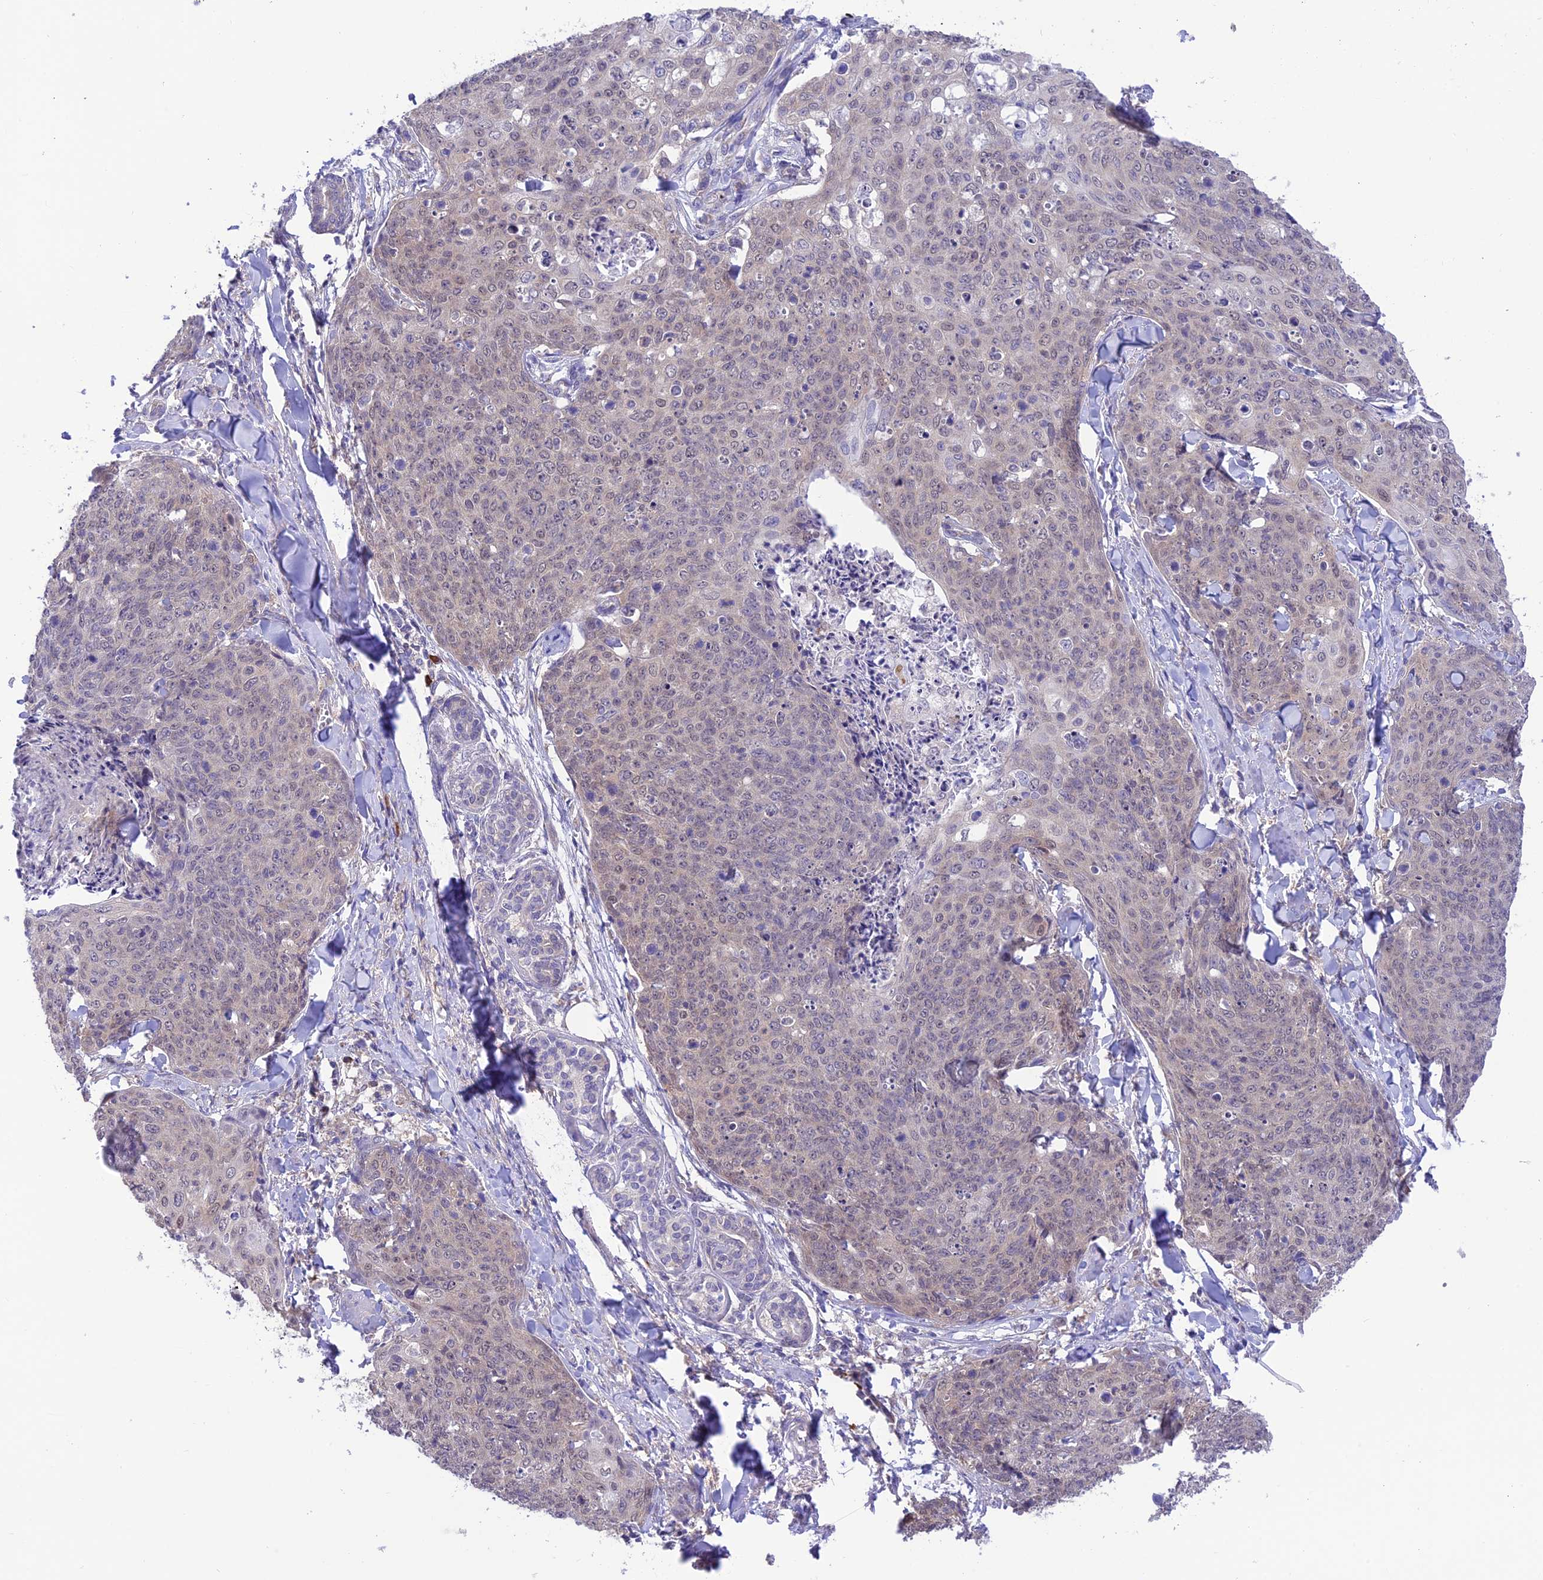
{"staining": {"intensity": "negative", "quantity": "none", "location": "none"}, "tissue": "skin cancer", "cell_type": "Tumor cells", "image_type": "cancer", "snomed": [{"axis": "morphology", "description": "Squamous cell carcinoma, NOS"}, {"axis": "topography", "description": "Skin"}, {"axis": "topography", "description": "Vulva"}], "caption": "Immunohistochemistry (IHC) photomicrograph of neoplastic tissue: human skin cancer (squamous cell carcinoma) stained with DAB displays no significant protein expression in tumor cells.", "gene": "RNF126", "patient": {"sex": "female", "age": 85}}